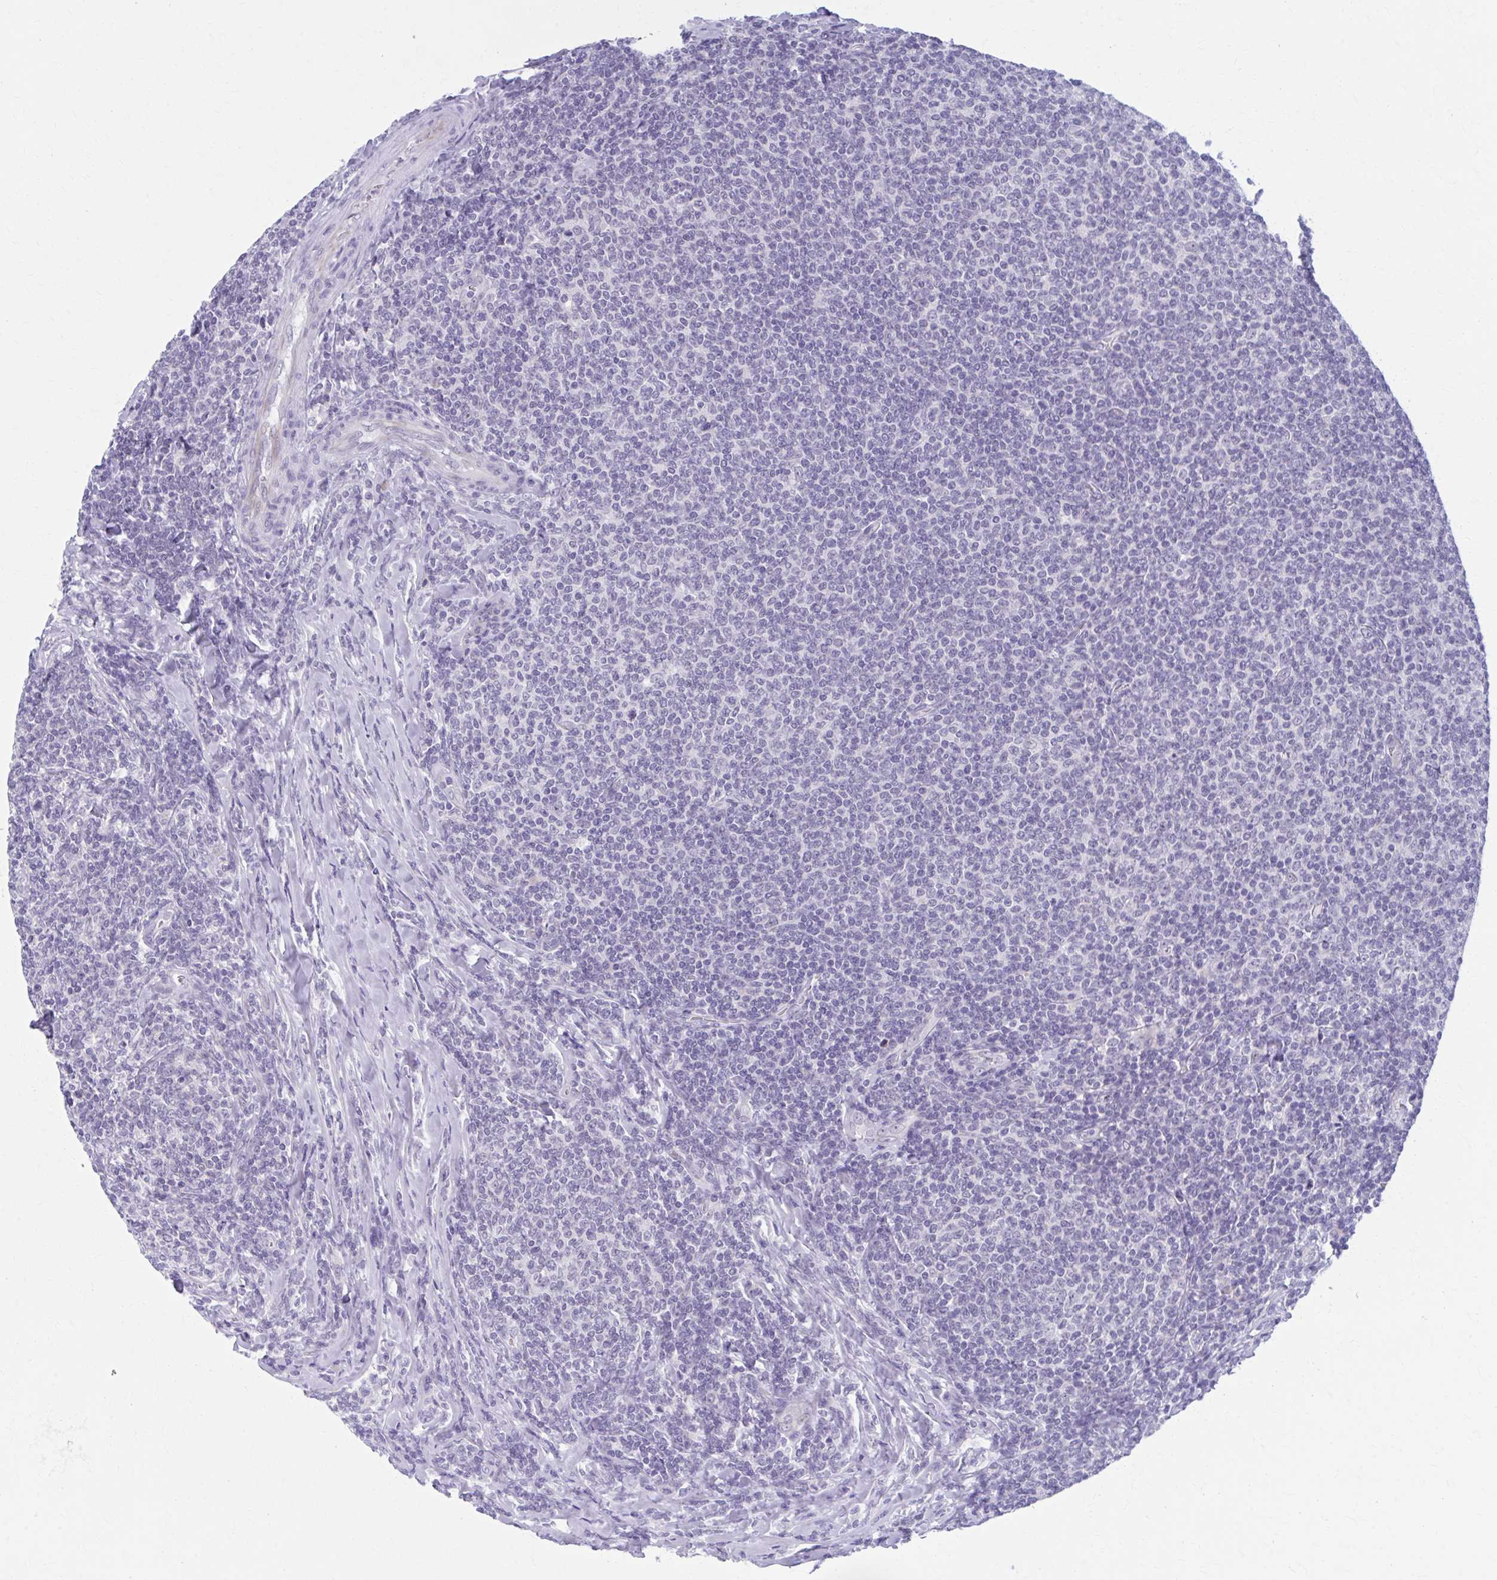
{"staining": {"intensity": "negative", "quantity": "none", "location": "none"}, "tissue": "lymphoma", "cell_type": "Tumor cells", "image_type": "cancer", "snomed": [{"axis": "morphology", "description": "Malignant lymphoma, non-Hodgkin's type, Low grade"}, {"axis": "topography", "description": "Lymph node"}], "caption": "Immunohistochemistry histopathology image of human lymphoma stained for a protein (brown), which reveals no staining in tumor cells.", "gene": "CCDC105", "patient": {"sex": "male", "age": 52}}